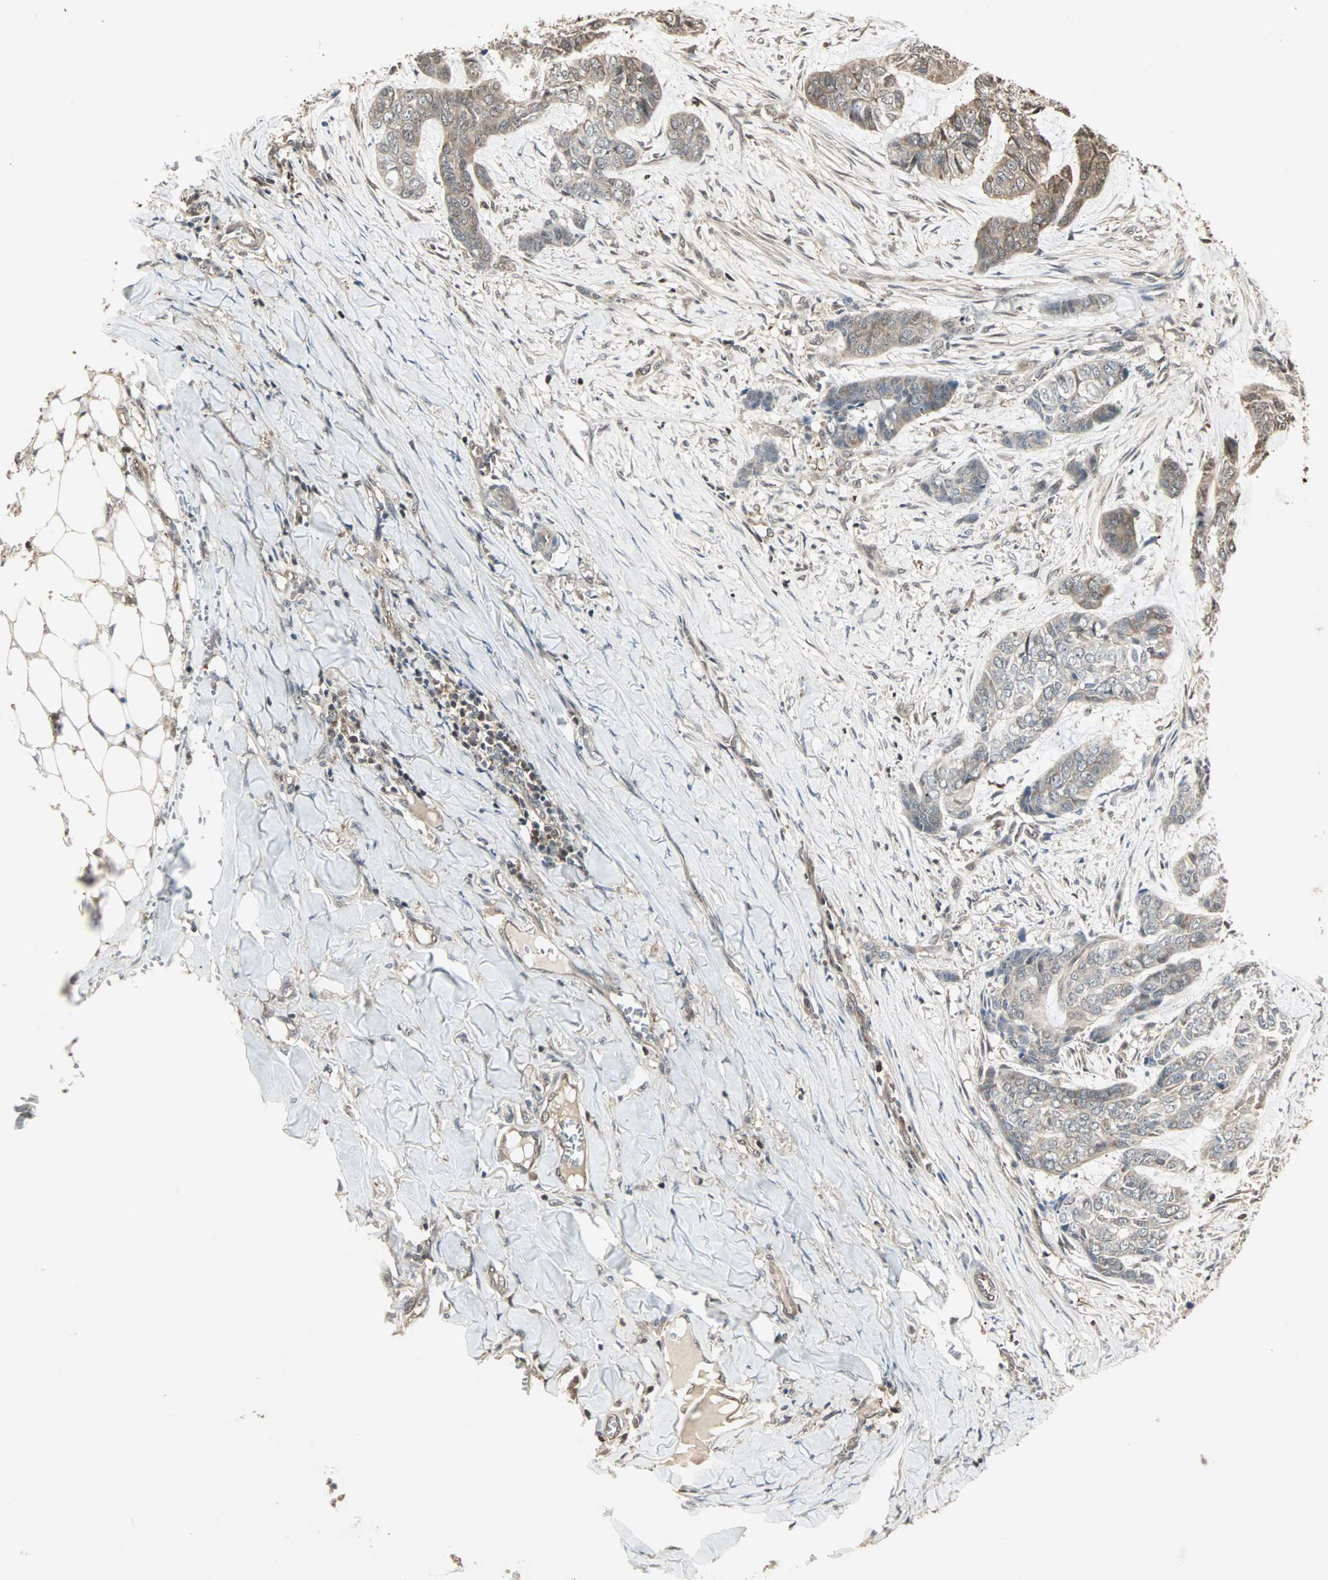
{"staining": {"intensity": "moderate", "quantity": ">75%", "location": "cytoplasmic/membranous"}, "tissue": "skin cancer", "cell_type": "Tumor cells", "image_type": "cancer", "snomed": [{"axis": "morphology", "description": "Basal cell carcinoma"}, {"axis": "topography", "description": "Skin"}], "caption": "Immunohistochemical staining of skin basal cell carcinoma displays medium levels of moderate cytoplasmic/membranous staining in approximately >75% of tumor cells. (brown staining indicates protein expression, while blue staining denotes nuclei).", "gene": "DRG2", "patient": {"sex": "female", "age": 64}}